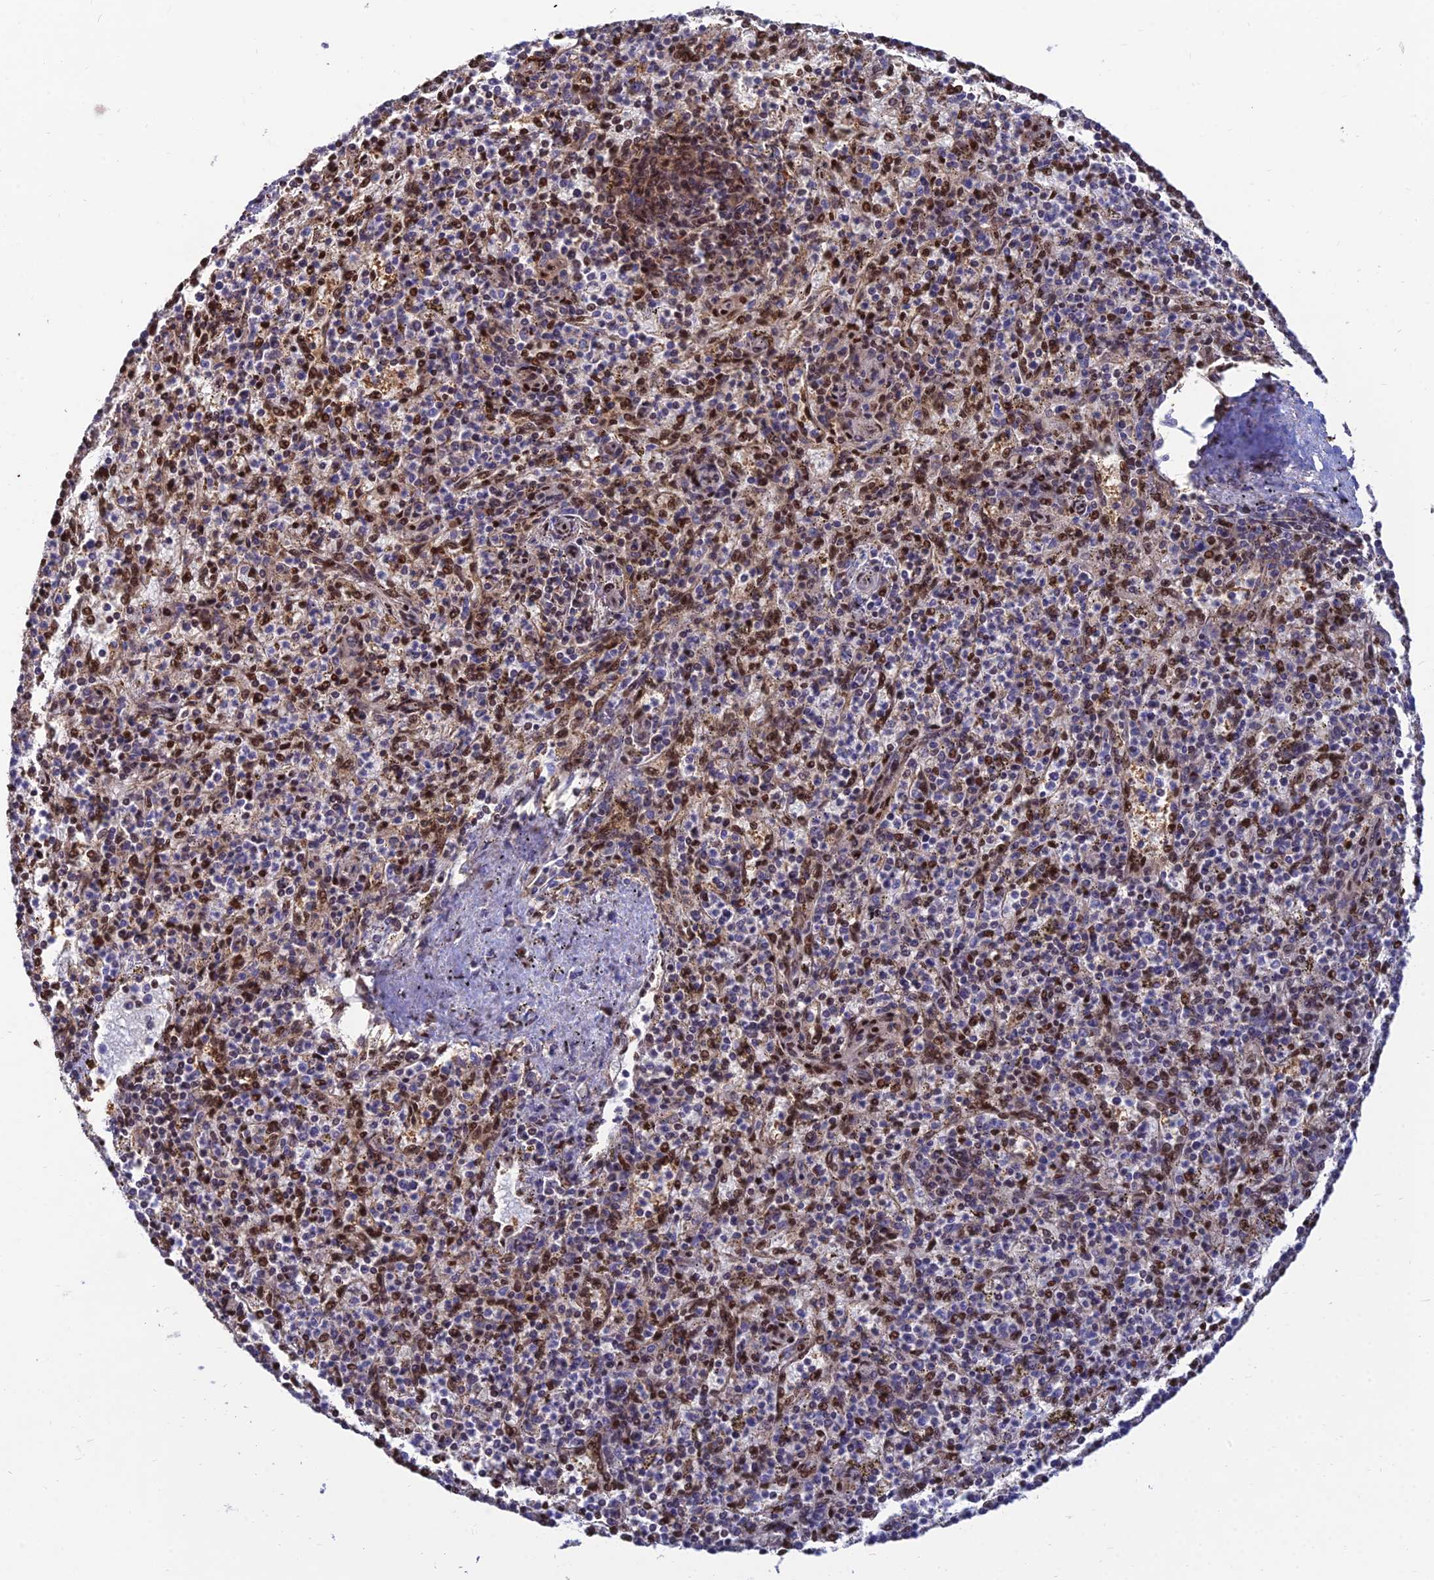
{"staining": {"intensity": "strong", "quantity": "<25%", "location": "nuclear"}, "tissue": "spleen", "cell_type": "Cells in red pulp", "image_type": "normal", "snomed": [{"axis": "morphology", "description": "Normal tissue, NOS"}, {"axis": "topography", "description": "Spleen"}], "caption": "This image demonstrates immunohistochemistry staining of unremarkable human spleen, with medium strong nuclear staining in about <25% of cells in red pulp.", "gene": "DNPEP", "patient": {"sex": "male", "age": 72}}